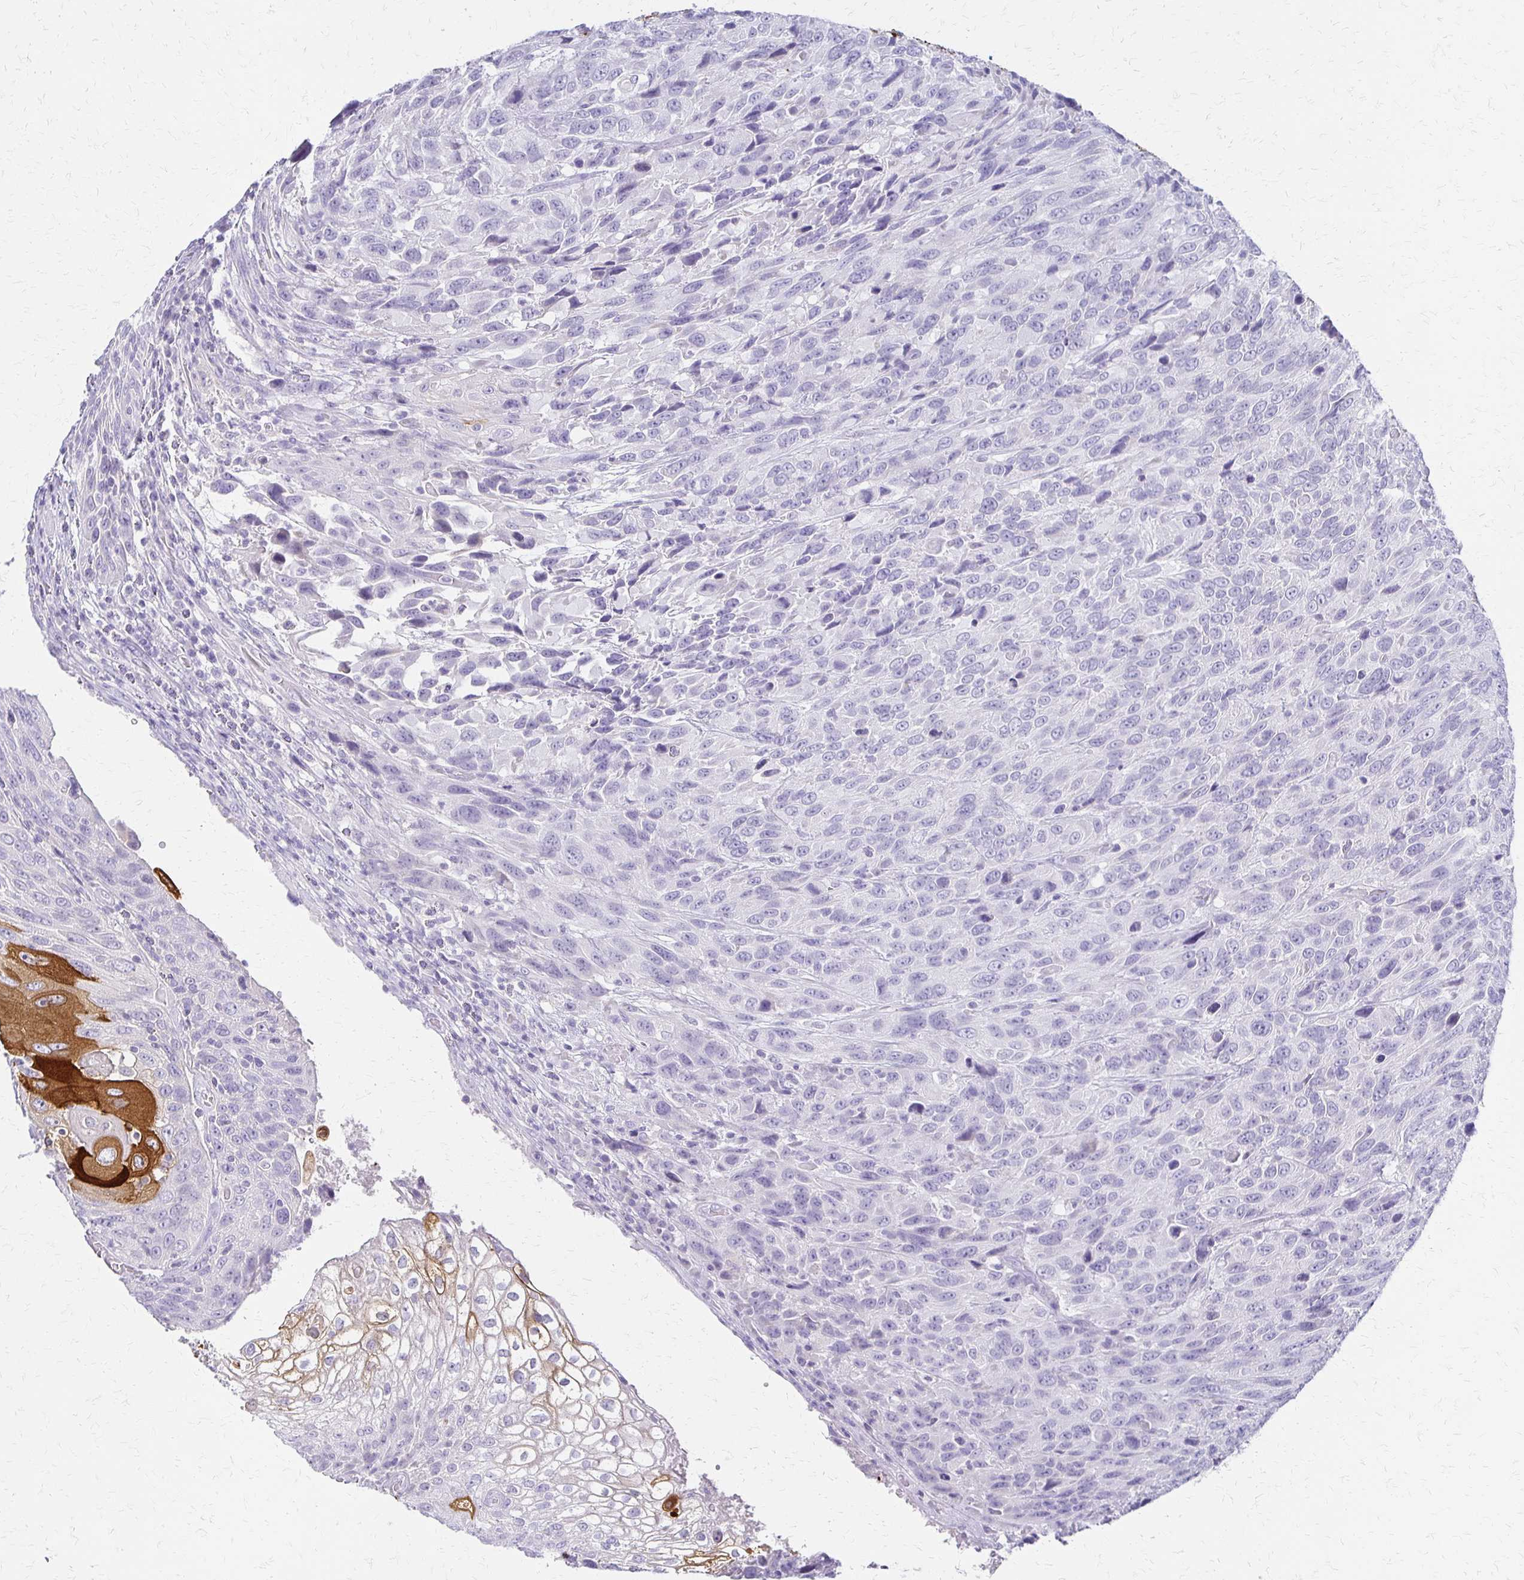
{"staining": {"intensity": "strong", "quantity": "<25%", "location": "cytoplasmic/membranous"}, "tissue": "urothelial cancer", "cell_type": "Tumor cells", "image_type": "cancer", "snomed": [{"axis": "morphology", "description": "Urothelial carcinoma, High grade"}, {"axis": "topography", "description": "Urinary bladder"}], "caption": "Immunohistochemistry (IHC) photomicrograph of neoplastic tissue: human urothelial cancer stained using immunohistochemistry demonstrates medium levels of strong protein expression localized specifically in the cytoplasmic/membranous of tumor cells, appearing as a cytoplasmic/membranous brown color.", "gene": "IVL", "patient": {"sex": "female", "age": 70}}